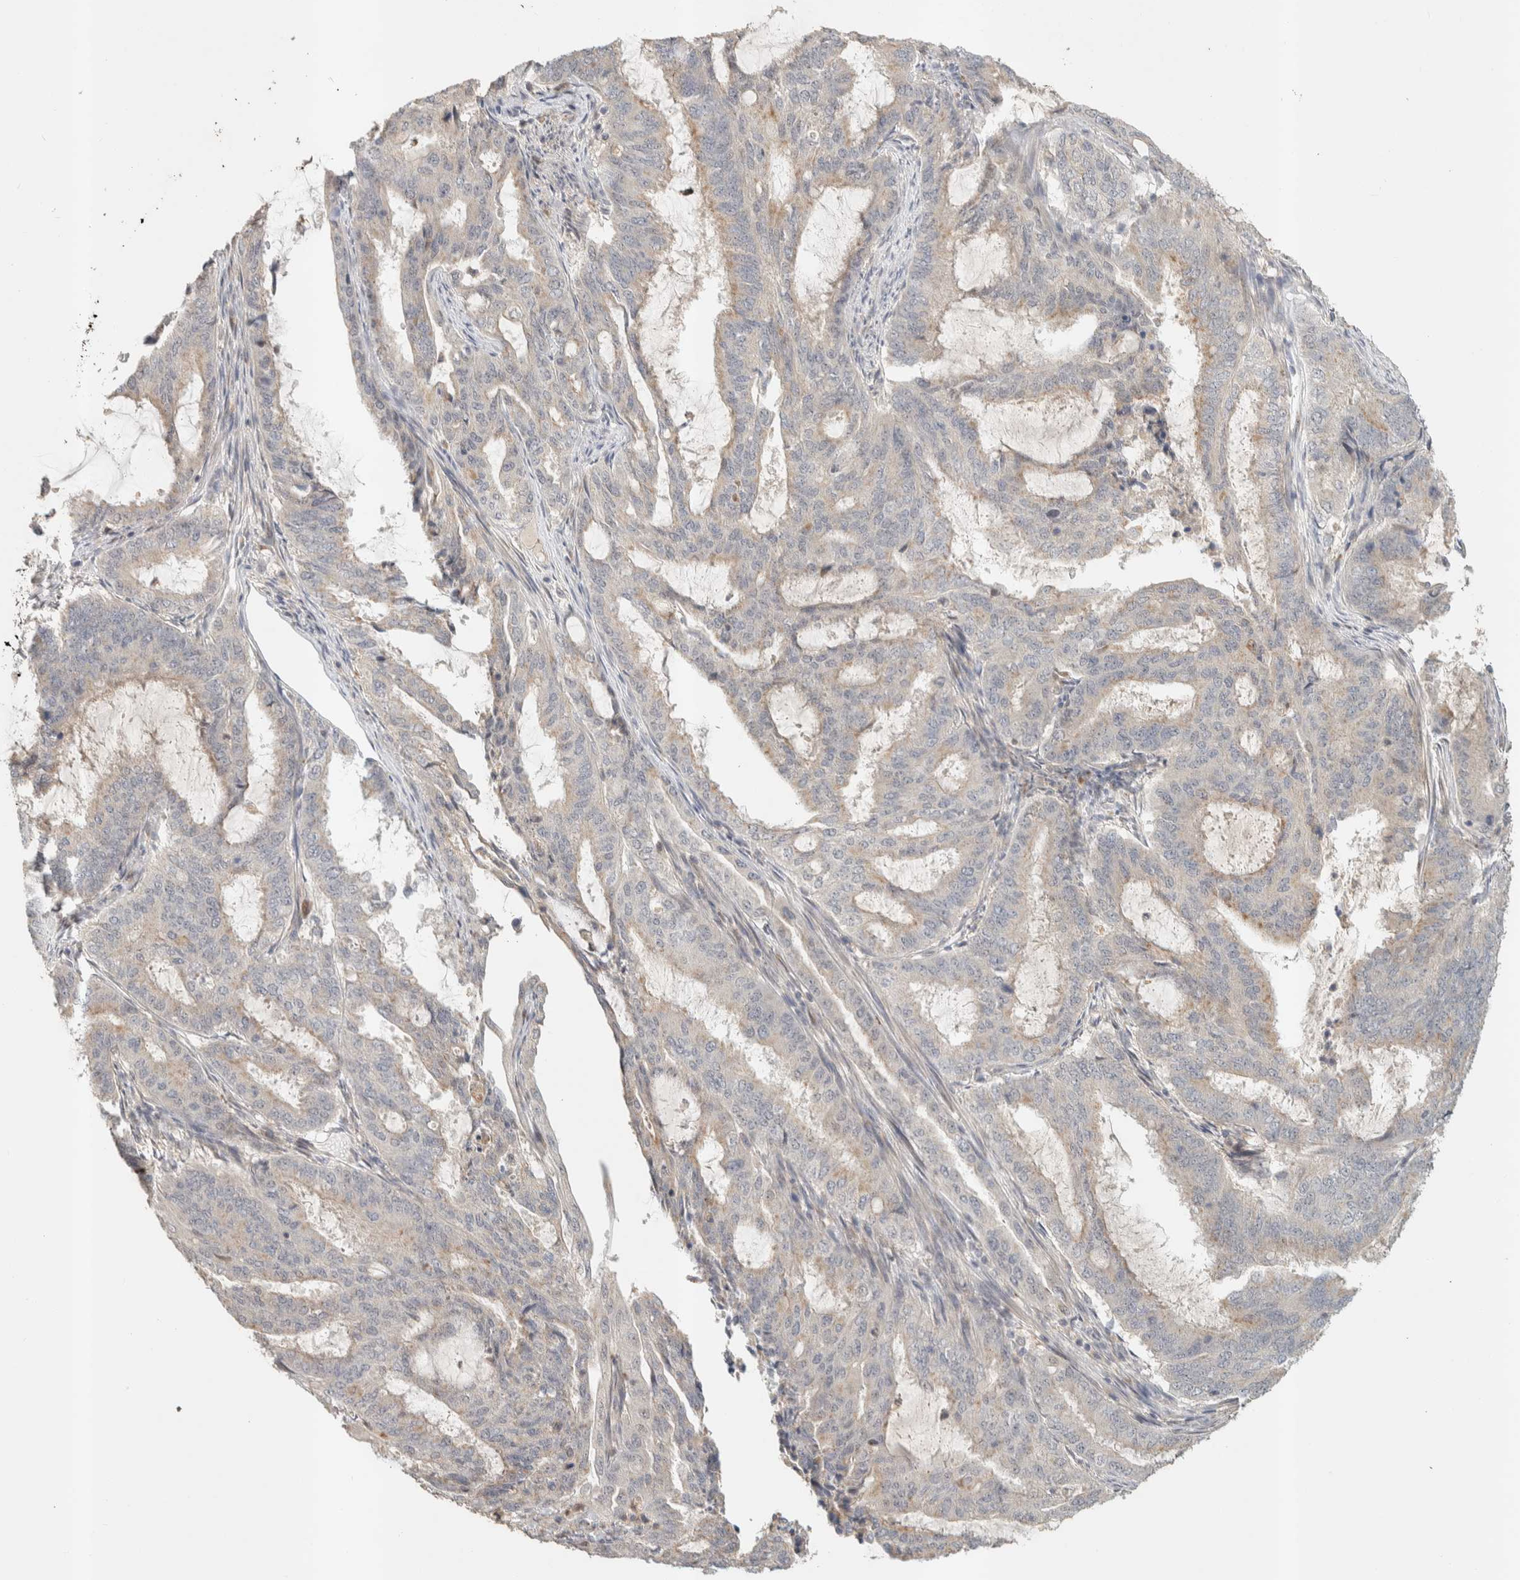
{"staining": {"intensity": "negative", "quantity": "none", "location": "none"}, "tissue": "endometrial cancer", "cell_type": "Tumor cells", "image_type": "cancer", "snomed": [{"axis": "morphology", "description": "Adenocarcinoma, NOS"}, {"axis": "topography", "description": "Endometrium"}], "caption": "High magnification brightfield microscopy of endometrial cancer stained with DAB (brown) and counterstained with hematoxylin (blue): tumor cells show no significant positivity.", "gene": "ITPA", "patient": {"sex": "female", "age": 51}}